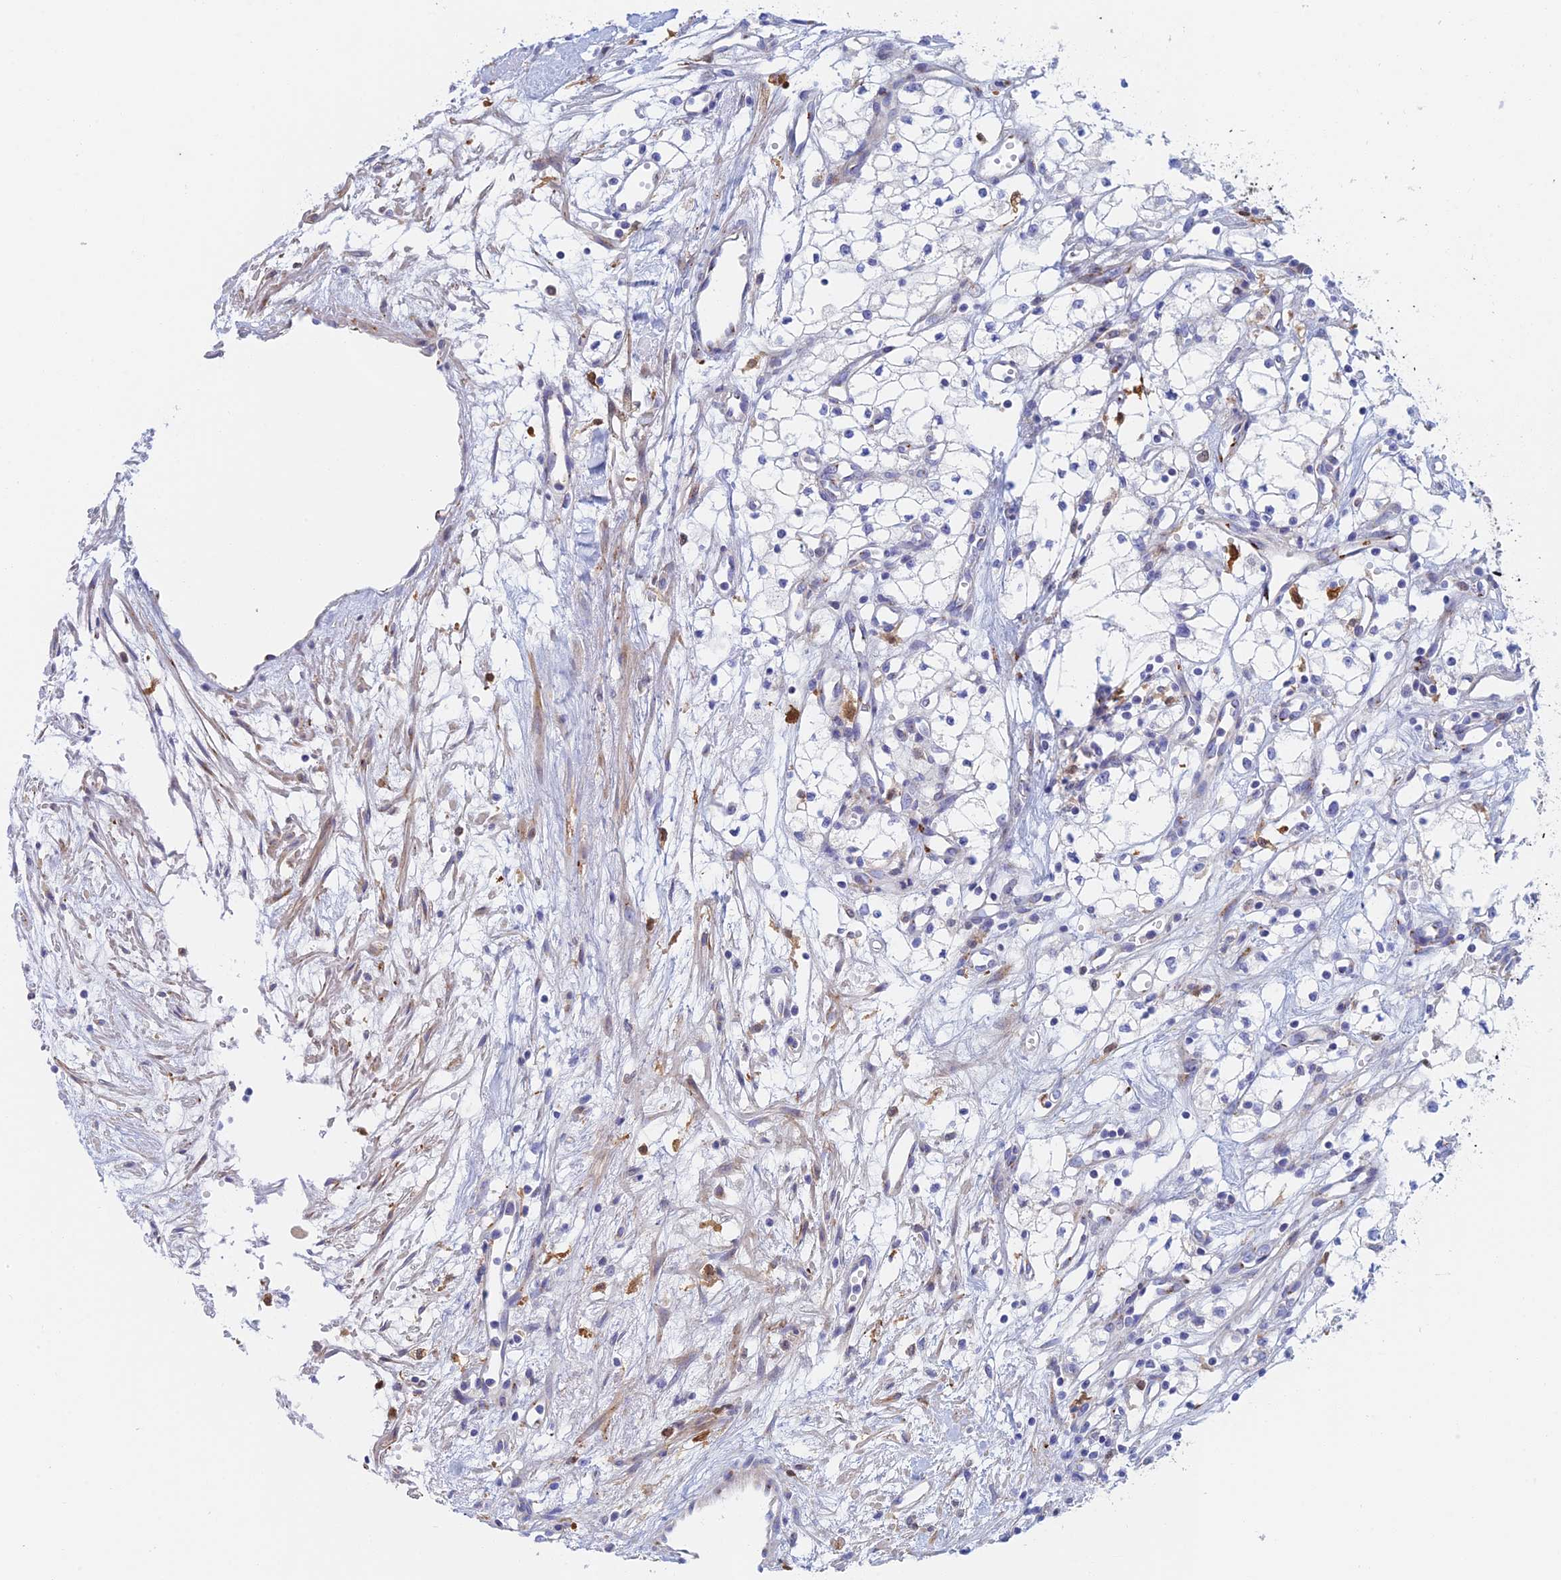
{"staining": {"intensity": "negative", "quantity": "none", "location": "none"}, "tissue": "renal cancer", "cell_type": "Tumor cells", "image_type": "cancer", "snomed": [{"axis": "morphology", "description": "Adenocarcinoma, NOS"}, {"axis": "topography", "description": "Kidney"}], "caption": "Immunohistochemistry (IHC) image of renal cancer (adenocarcinoma) stained for a protein (brown), which exhibits no staining in tumor cells.", "gene": "SLC24A3", "patient": {"sex": "male", "age": 59}}